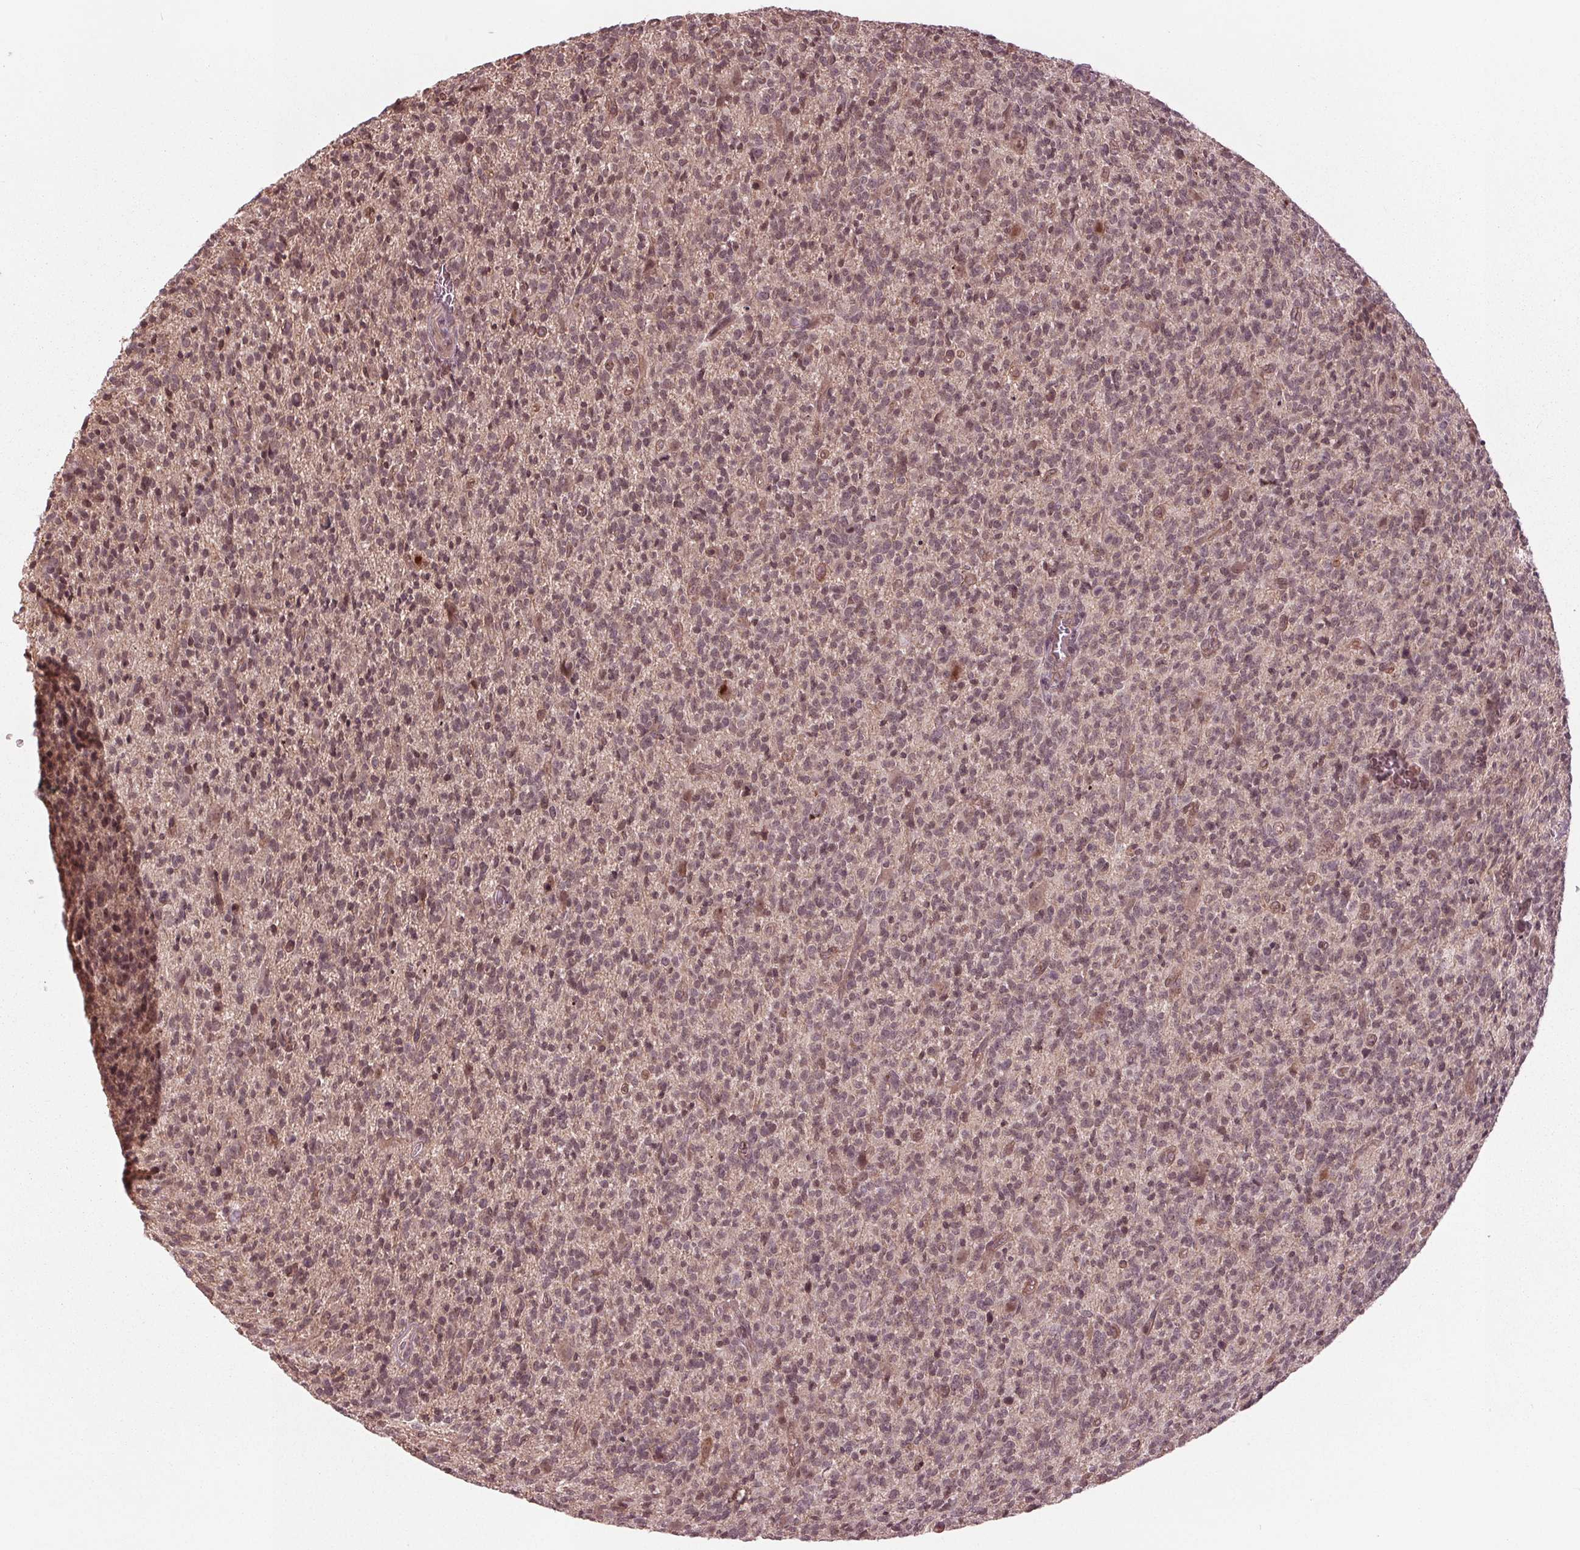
{"staining": {"intensity": "weak", "quantity": ">75%", "location": "nuclear"}, "tissue": "glioma", "cell_type": "Tumor cells", "image_type": "cancer", "snomed": [{"axis": "morphology", "description": "Glioma, malignant, High grade"}, {"axis": "topography", "description": "Brain"}], "caption": "Protein staining shows weak nuclear staining in approximately >75% of tumor cells in malignant high-grade glioma.", "gene": "BTBD1", "patient": {"sex": "male", "age": 76}}